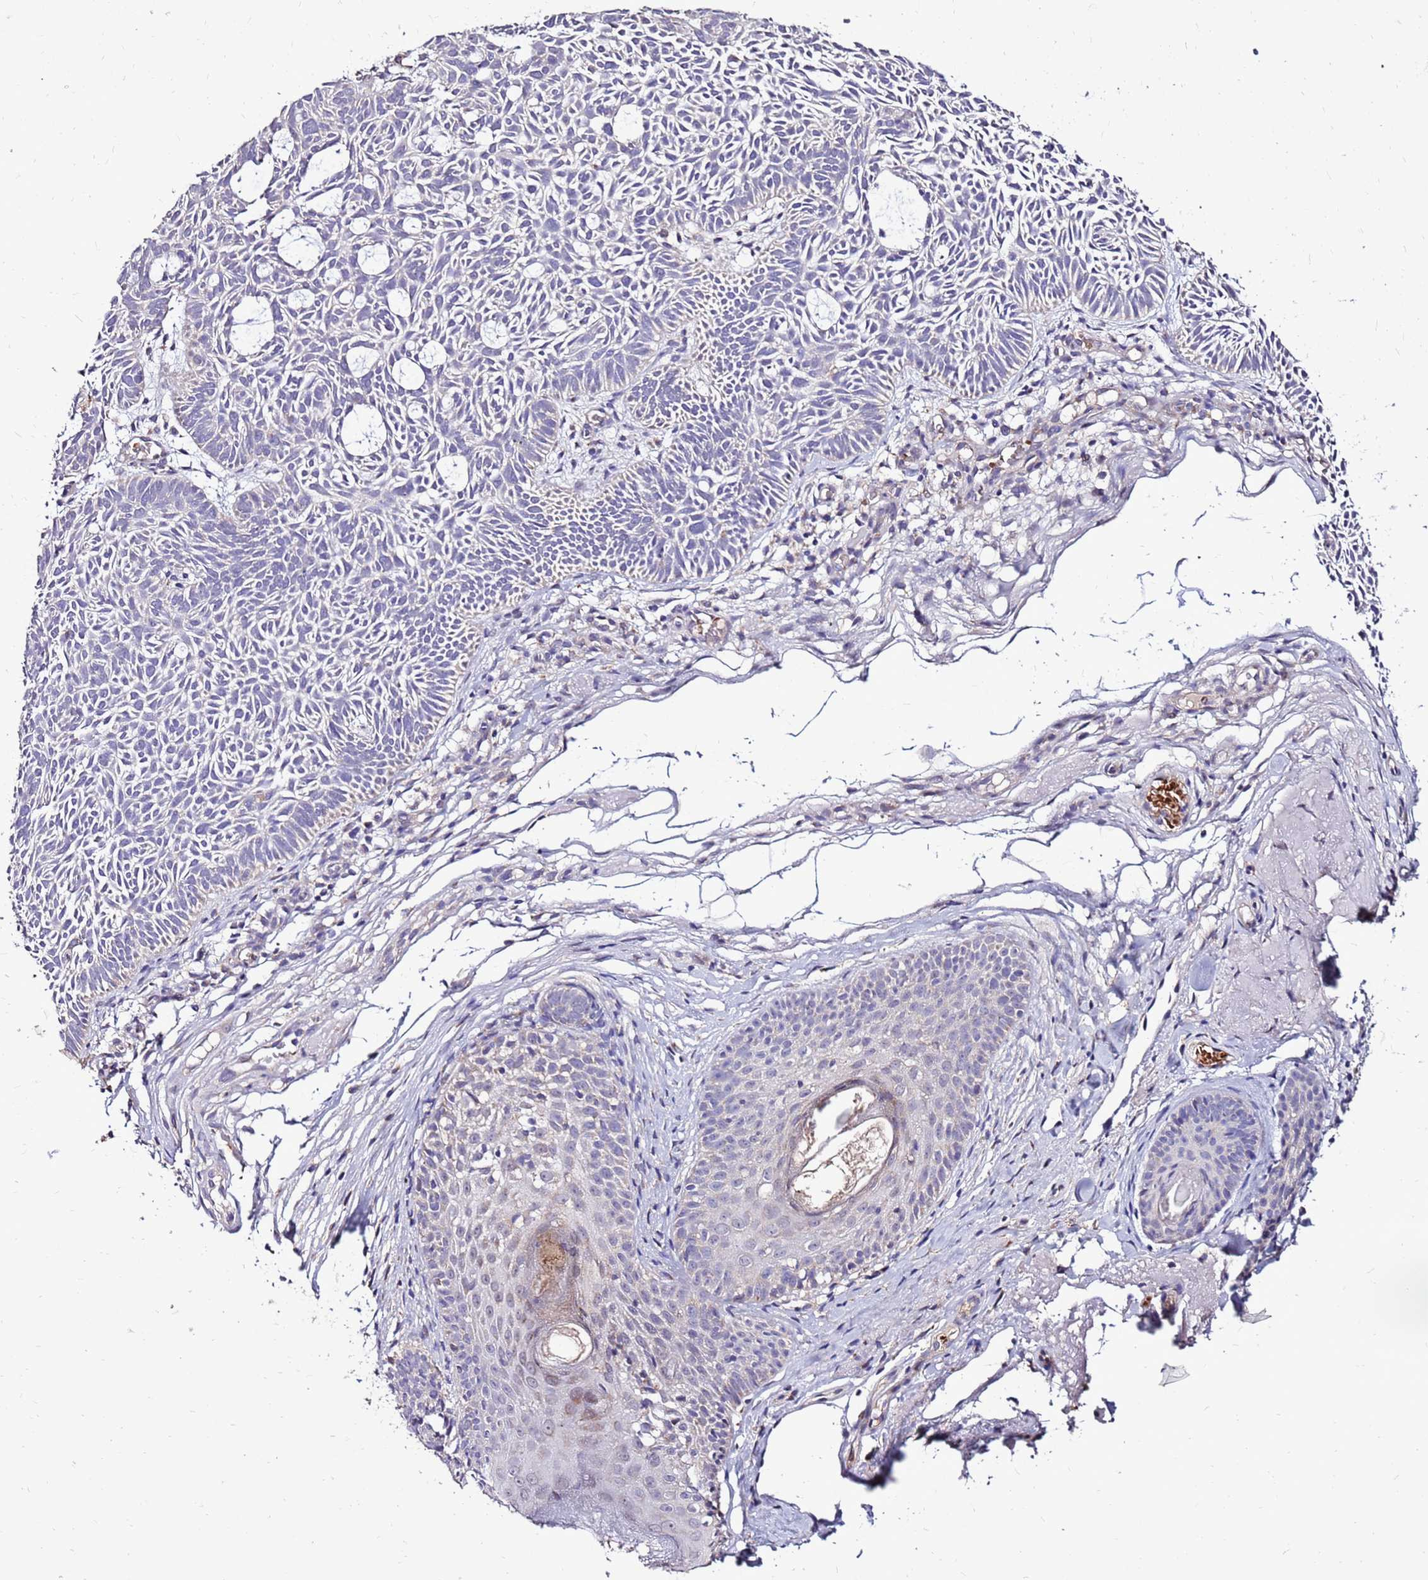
{"staining": {"intensity": "negative", "quantity": "none", "location": "none"}, "tissue": "skin cancer", "cell_type": "Tumor cells", "image_type": "cancer", "snomed": [{"axis": "morphology", "description": "Basal cell carcinoma"}, {"axis": "topography", "description": "Skin"}], "caption": "Human skin basal cell carcinoma stained for a protein using immunohistochemistry shows no expression in tumor cells.", "gene": "SPSB3", "patient": {"sex": "male", "age": 69}}